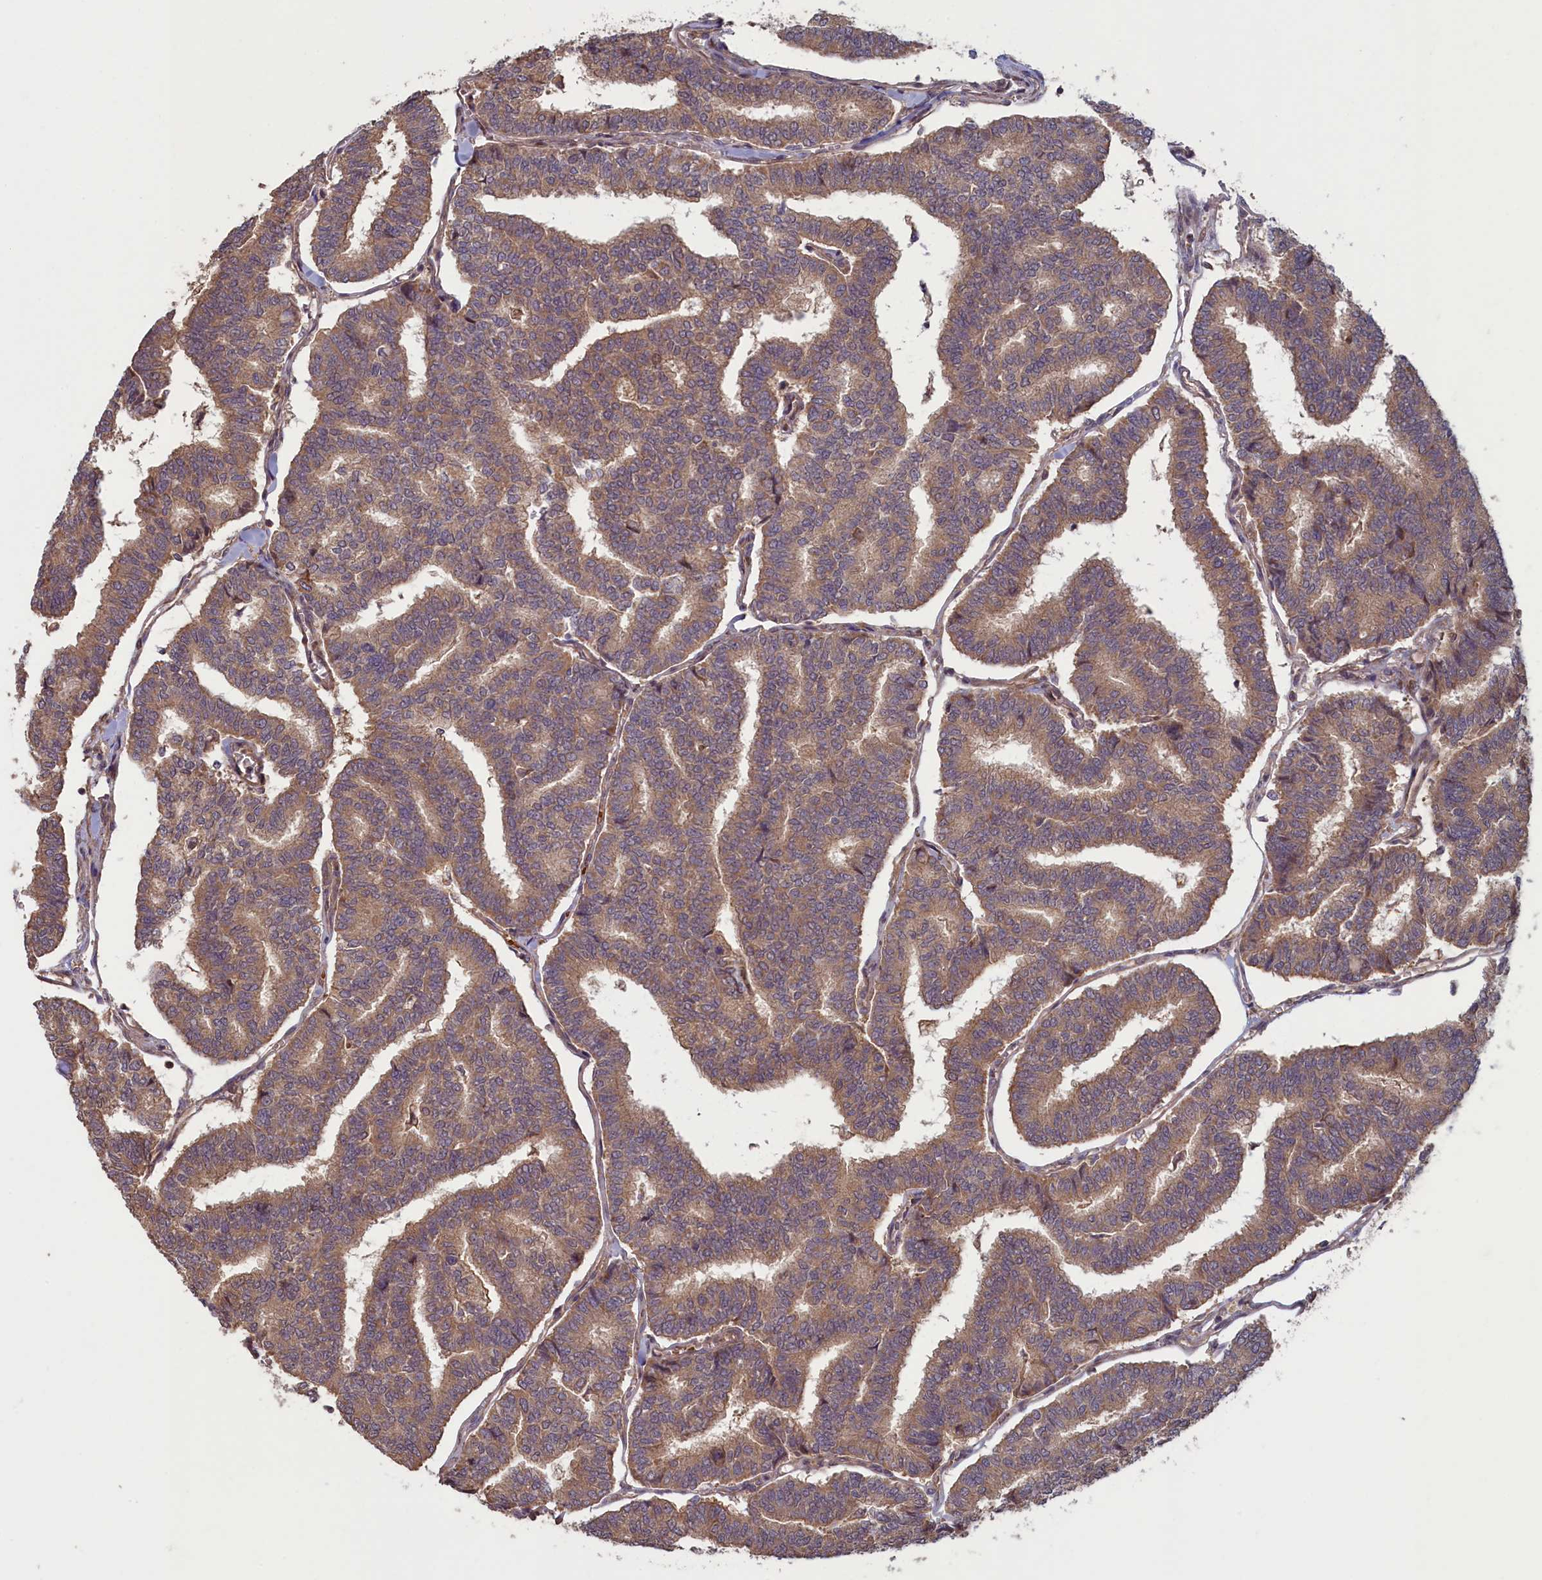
{"staining": {"intensity": "weak", "quantity": ">75%", "location": "cytoplasmic/membranous"}, "tissue": "thyroid cancer", "cell_type": "Tumor cells", "image_type": "cancer", "snomed": [{"axis": "morphology", "description": "Papillary adenocarcinoma, NOS"}, {"axis": "topography", "description": "Thyroid gland"}], "caption": "This is an image of immunohistochemistry staining of thyroid papillary adenocarcinoma, which shows weak staining in the cytoplasmic/membranous of tumor cells.", "gene": "CIAO2B", "patient": {"sex": "female", "age": 35}}